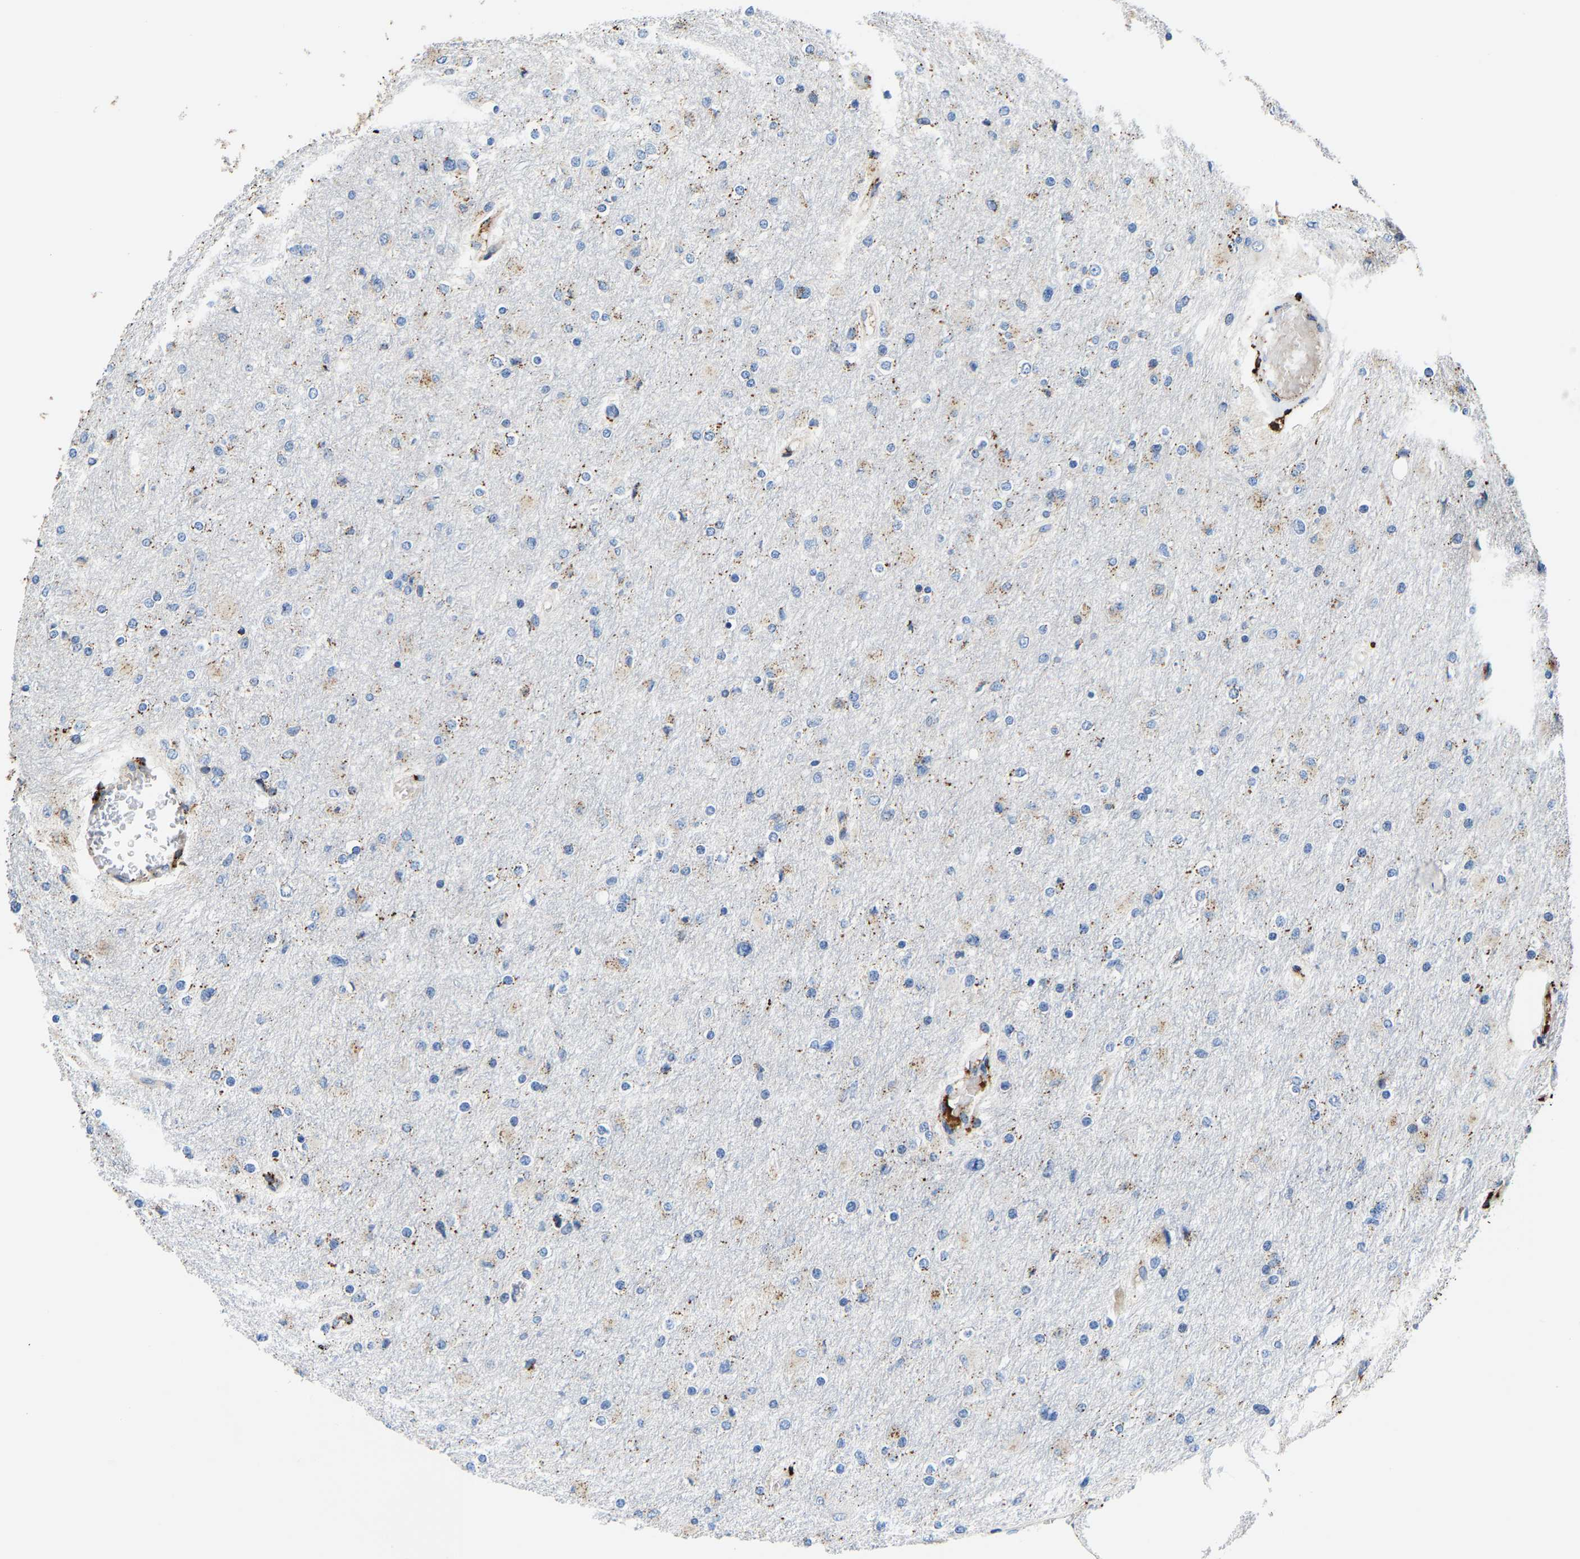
{"staining": {"intensity": "negative", "quantity": "none", "location": "none"}, "tissue": "glioma", "cell_type": "Tumor cells", "image_type": "cancer", "snomed": [{"axis": "morphology", "description": "Glioma, malignant, High grade"}, {"axis": "topography", "description": "Cerebral cortex"}], "caption": "High magnification brightfield microscopy of glioma stained with DAB (brown) and counterstained with hematoxylin (blue): tumor cells show no significant staining. Nuclei are stained in blue.", "gene": "DPP7", "patient": {"sex": "female", "age": 36}}